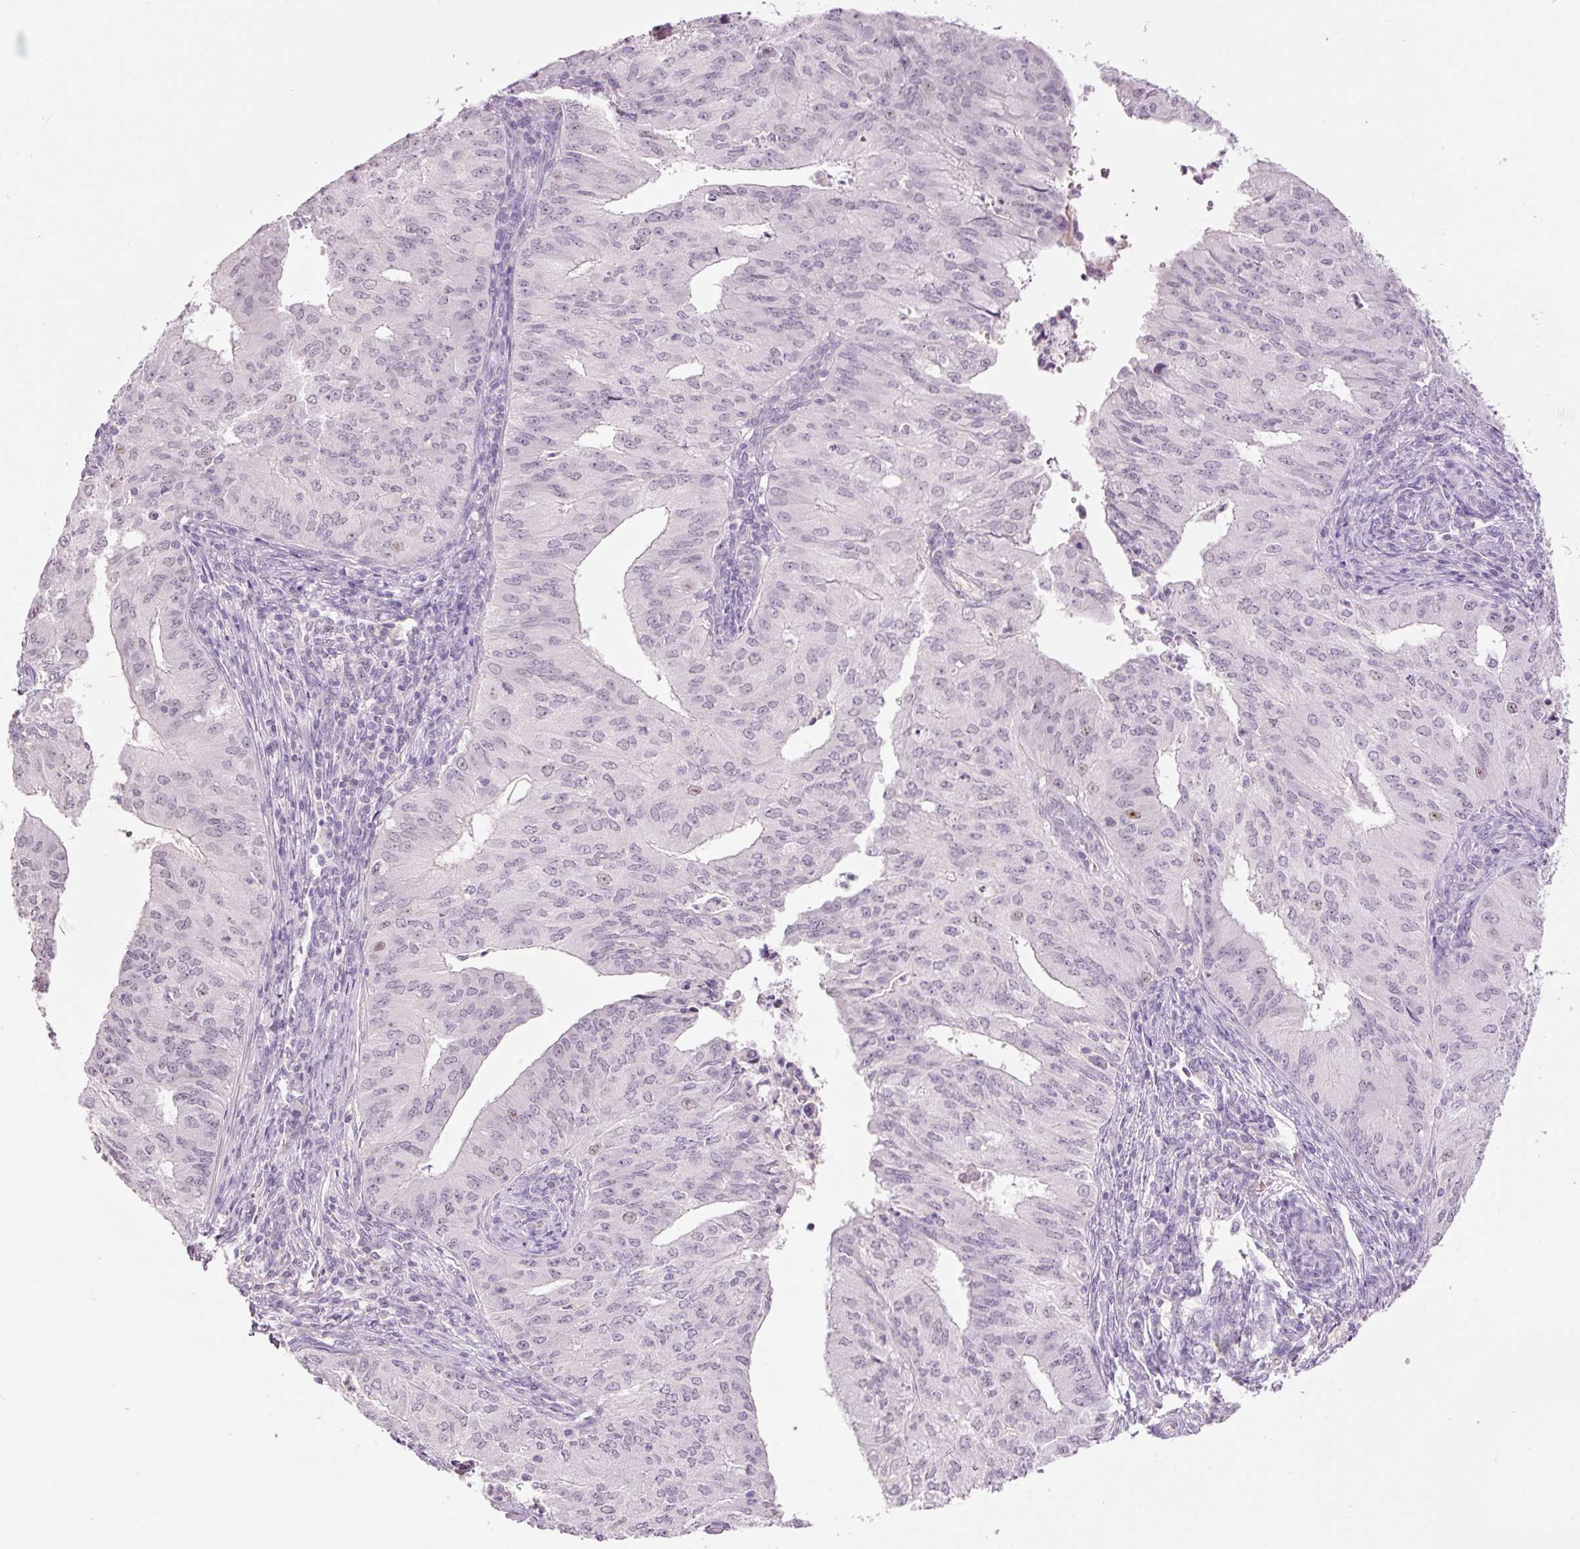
{"staining": {"intensity": "weak", "quantity": "<25%", "location": "nuclear"}, "tissue": "endometrial cancer", "cell_type": "Tumor cells", "image_type": "cancer", "snomed": [{"axis": "morphology", "description": "Adenocarcinoma, NOS"}, {"axis": "topography", "description": "Endometrium"}], "caption": "High magnification brightfield microscopy of adenocarcinoma (endometrial) stained with DAB (3,3'-diaminobenzidine) (brown) and counterstained with hematoxylin (blue): tumor cells show no significant staining.", "gene": "LY6G6D", "patient": {"sex": "female", "age": 50}}